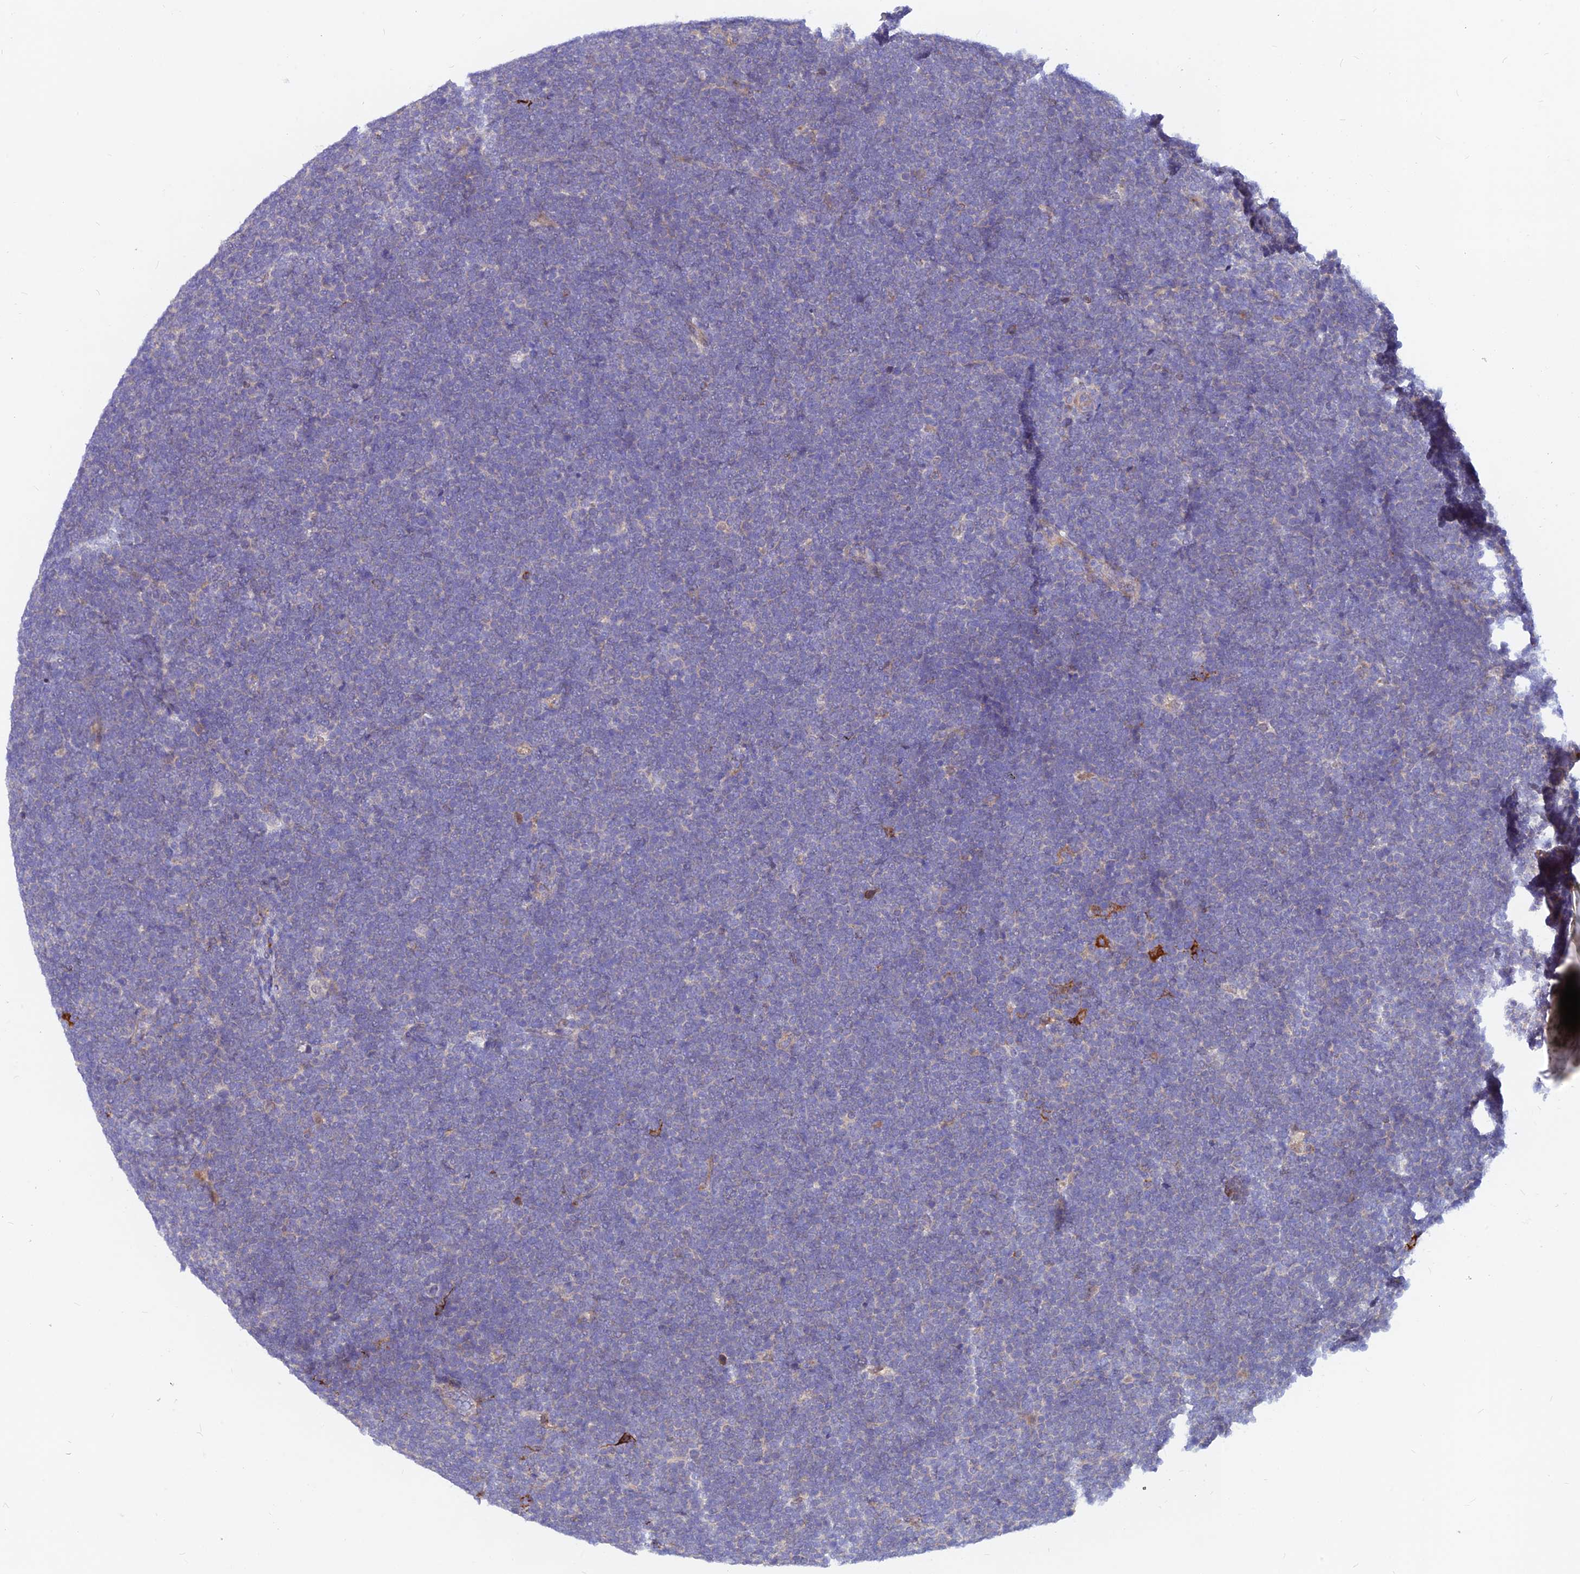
{"staining": {"intensity": "negative", "quantity": "none", "location": "none"}, "tissue": "lymphoma", "cell_type": "Tumor cells", "image_type": "cancer", "snomed": [{"axis": "morphology", "description": "Malignant lymphoma, non-Hodgkin's type, High grade"}, {"axis": "topography", "description": "Lymph node"}], "caption": "DAB (3,3'-diaminobenzidine) immunohistochemical staining of human high-grade malignant lymphoma, non-Hodgkin's type shows no significant staining in tumor cells.", "gene": "DNAJC16", "patient": {"sex": "male", "age": 13}}